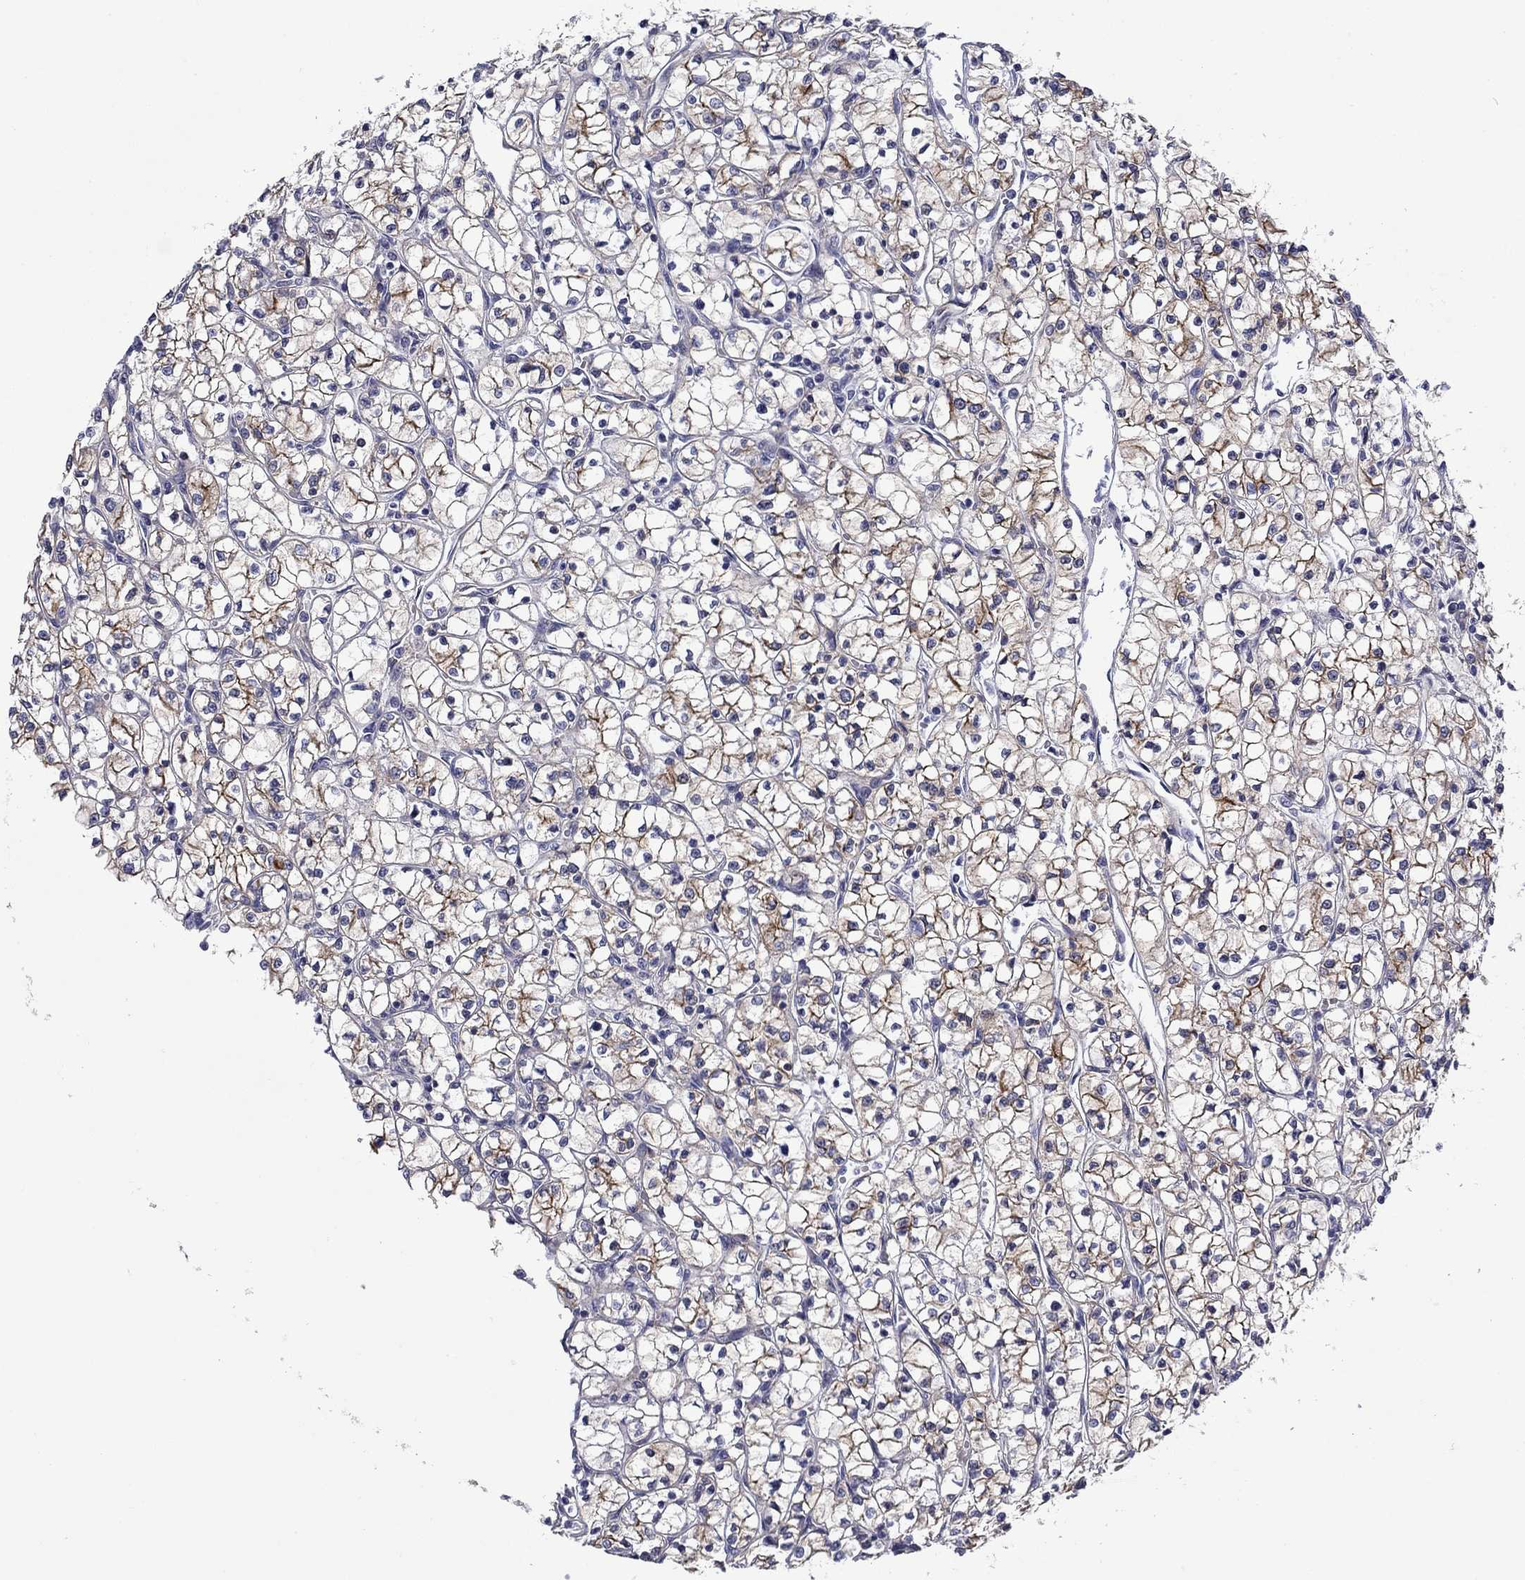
{"staining": {"intensity": "strong", "quantity": "25%-75%", "location": "cytoplasmic/membranous"}, "tissue": "renal cancer", "cell_type": "Tumor cells", "image_type": "cancer", "snomed": [{"axis": "morphology", "description": "Adenocarcinoma, NOS"}, {"axis": "topography", "description": "Kidney"}], "caption": "Immunohistochemistry (IHC) histopathology image of renal cancer stained for a protein (brown), which displays high levels of strong cytoplasmic/membranous staining in about 25%-75% of tumor cells.", "gene": "LMO7", "patient": {"sex": "female", "age": 64}}